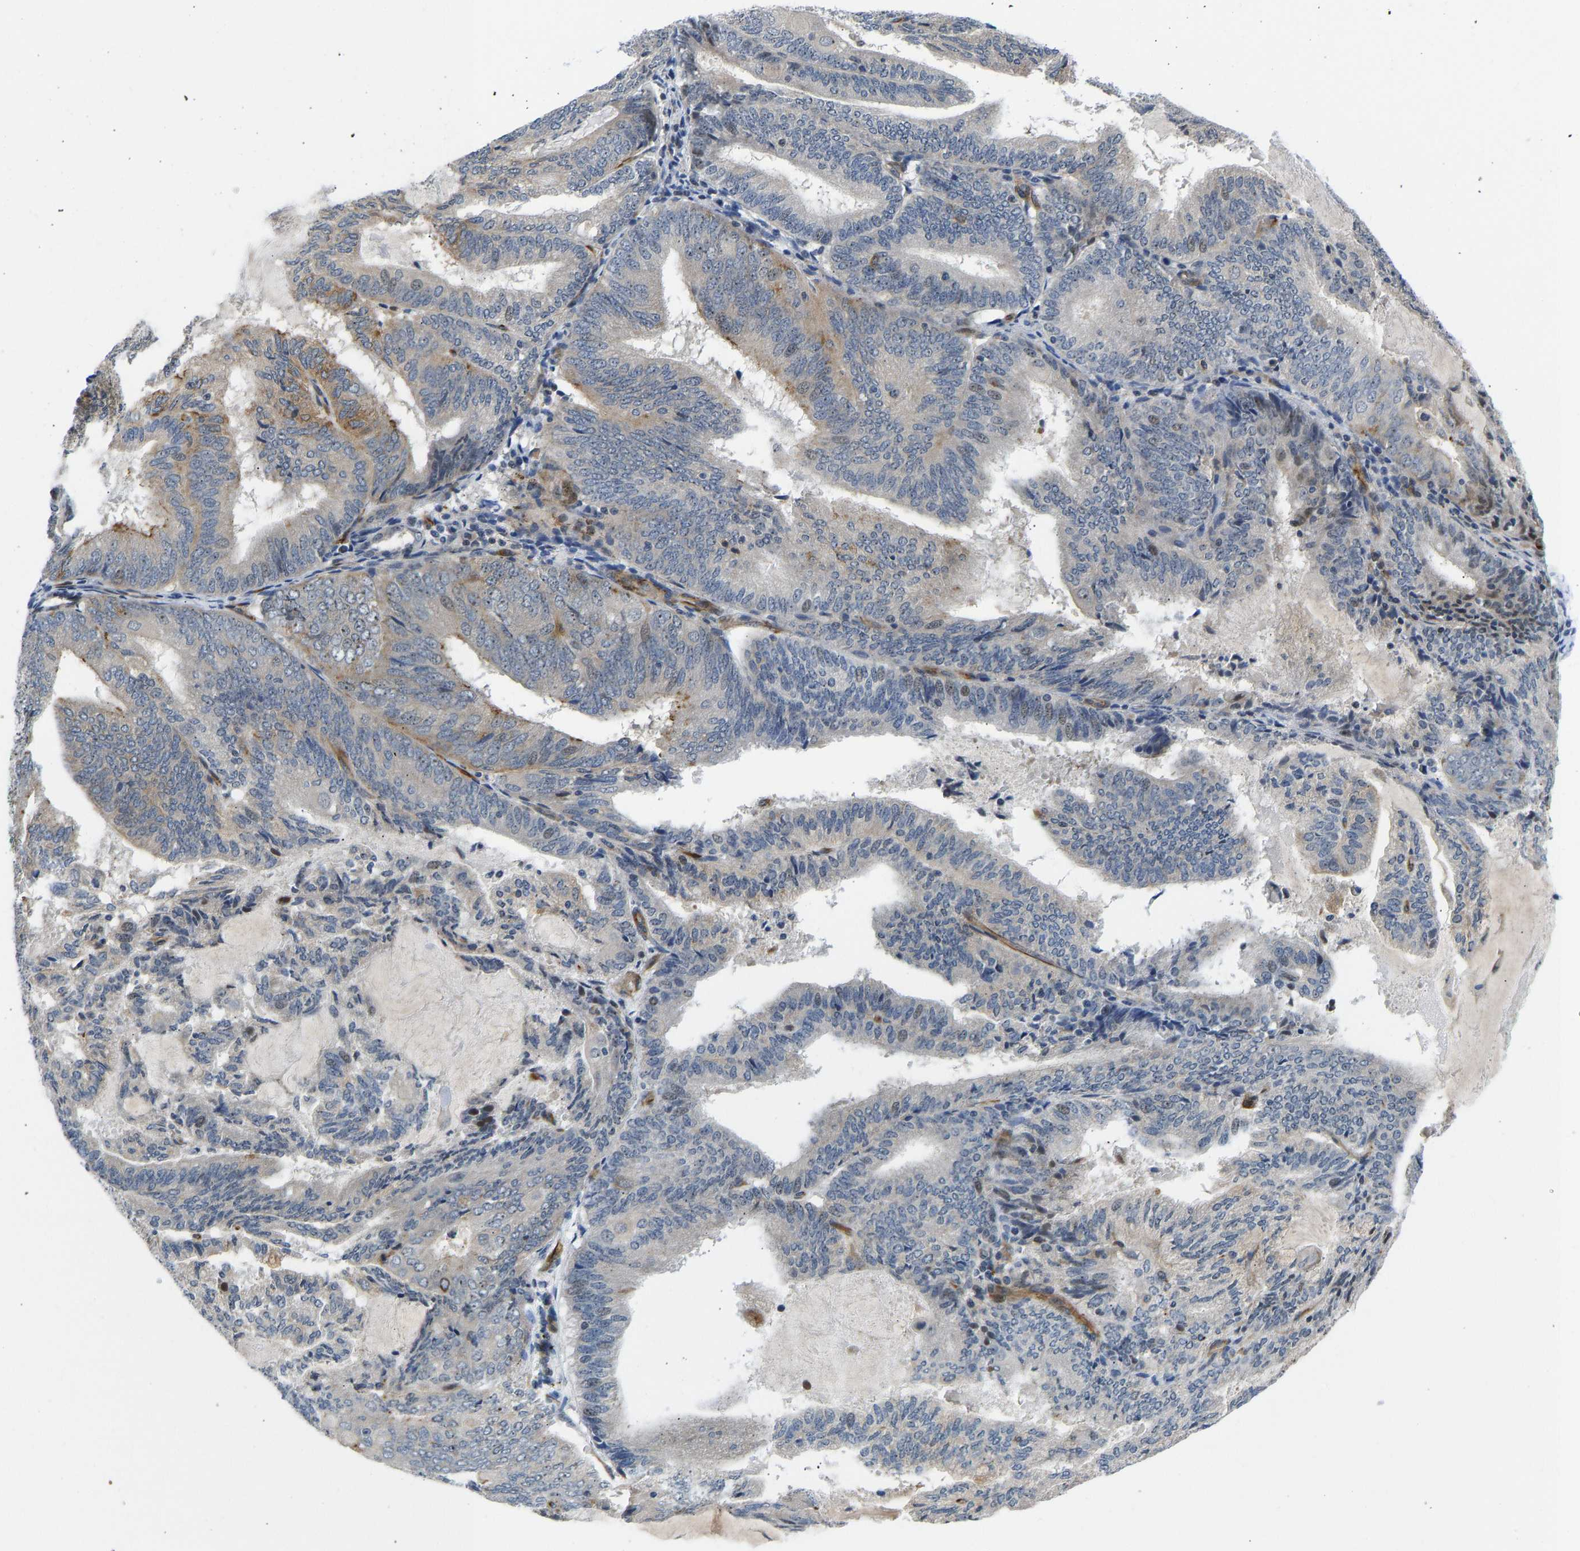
{"staining": {"intensity": "weak", "quantity": "<25%", "location": "cytoplasmic/membranous,nuclear"}, "tissue": "endometrial cancer", "cell_type": "Tumor cells", "image_type": "cancer", "snomed": [{"axis": "morphology", "description": "Adenocarcinoma, NOS"}, {"axis": "topography", "description": "Endometrium"}], "caption": "This micrograph is of endometrial cancer stained with immunohistochemistry to label a protein in brown with the nuclei are counter-stained blue. There is no staining in tumor cells.", "gene": "RESF1", "patient": {"sex": "female", "age": 81}}